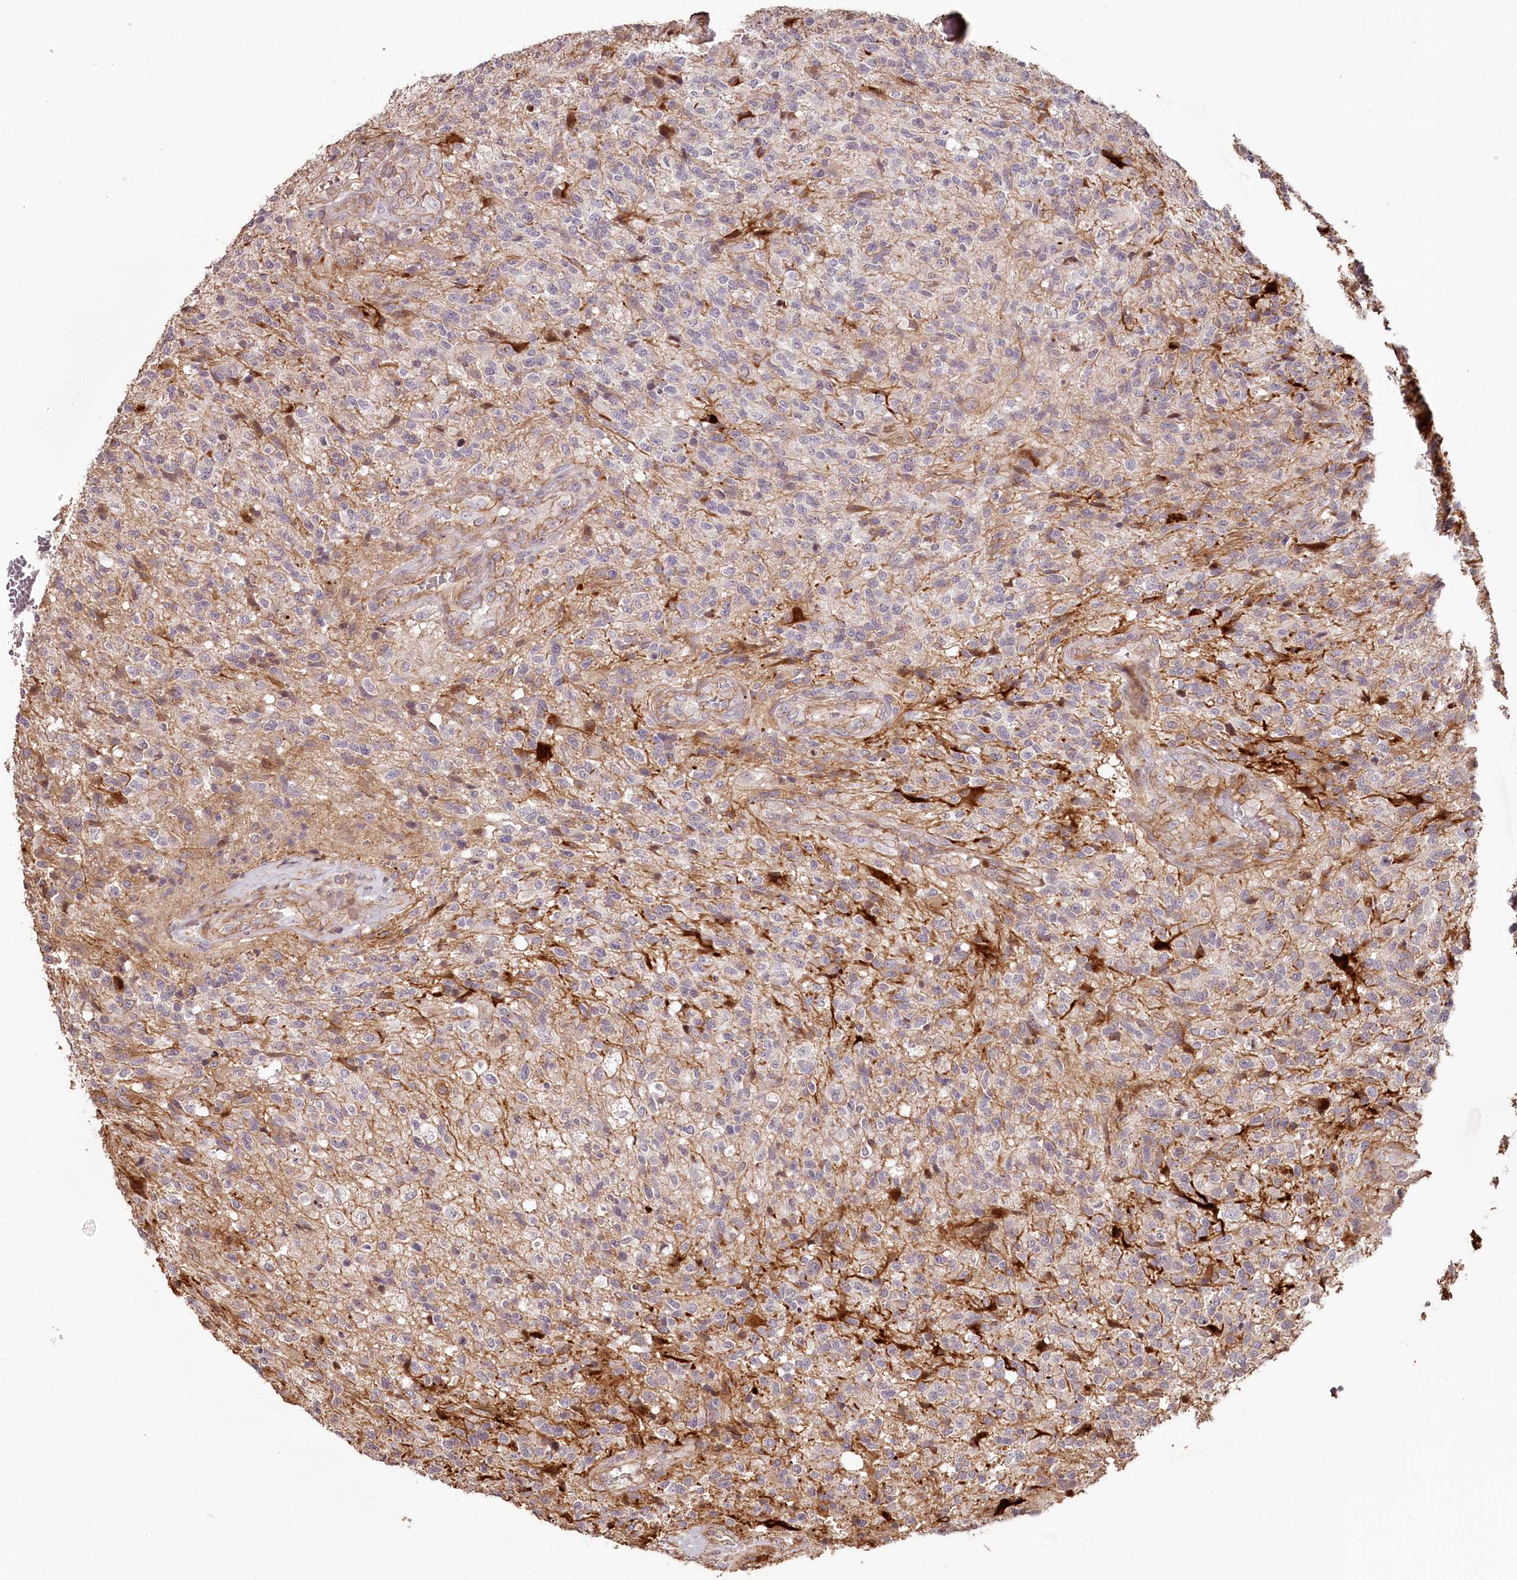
{"staining": {"intensity": "weak", "quantity": "<25%", "location": "cytoplasmic/membranous"}, "tissue": "glioma", "cell_type": "Tumor cells", "image_type": "cancer", "snomed": [{"axis": "morphology", "description": "Glioma, malignant, High grade"}, {"axis": "topography", "description": "Brain"}], "caption": "Photomicrograph shows no protein expression in tumor cells of glioma tissue. (Brightfield microscopy of DAB immunohistochemistry (IHC) at high magnification).", "gene": "KIF14", "patient": {"sex": "male", "age": 56}}